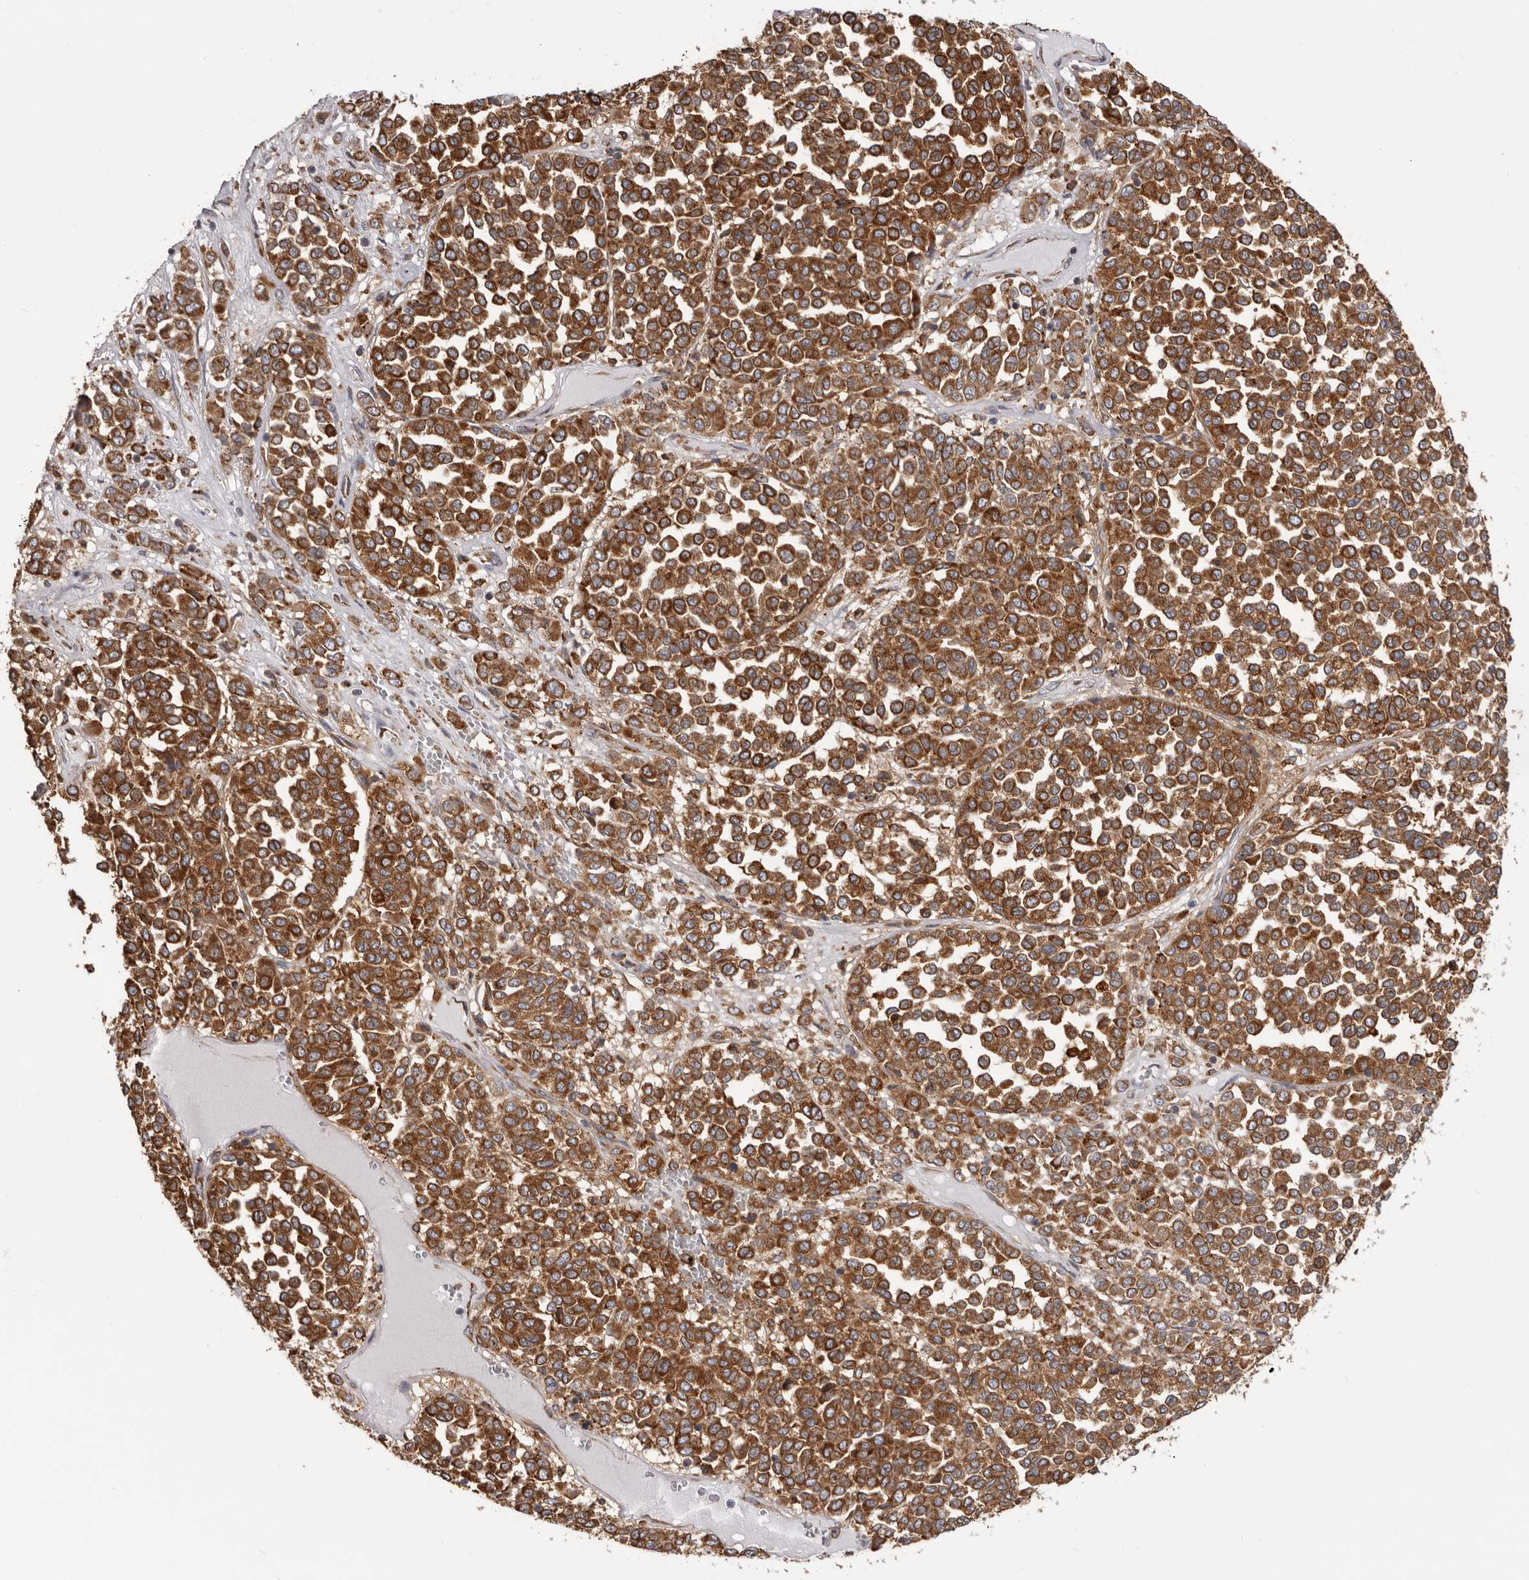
{"staining": {"intensity": "strong", "quantity": ">75%", "location": "cytoplasmic/membranous"}, "tissue": "melanoma", "cell_type": "Tumor cells", "image_type": "cancer", "snomed": [{"axis": "morphology", "description": "Malignant melanoma, Metastatic site"}, {"axis": "topography", "description": "Pancreas"}], "caption": "Brown immunohistochemical staining in human melanoma displays strong cytoplasmic/membranous staining in about >75% of tumor cells. (Stains: DAB in brown, nuclei in blue, Microscopy: brightfield microscopy at high magnification).", "gene": "QRSL1", "patient": {"sex": "female", "age": 30}}